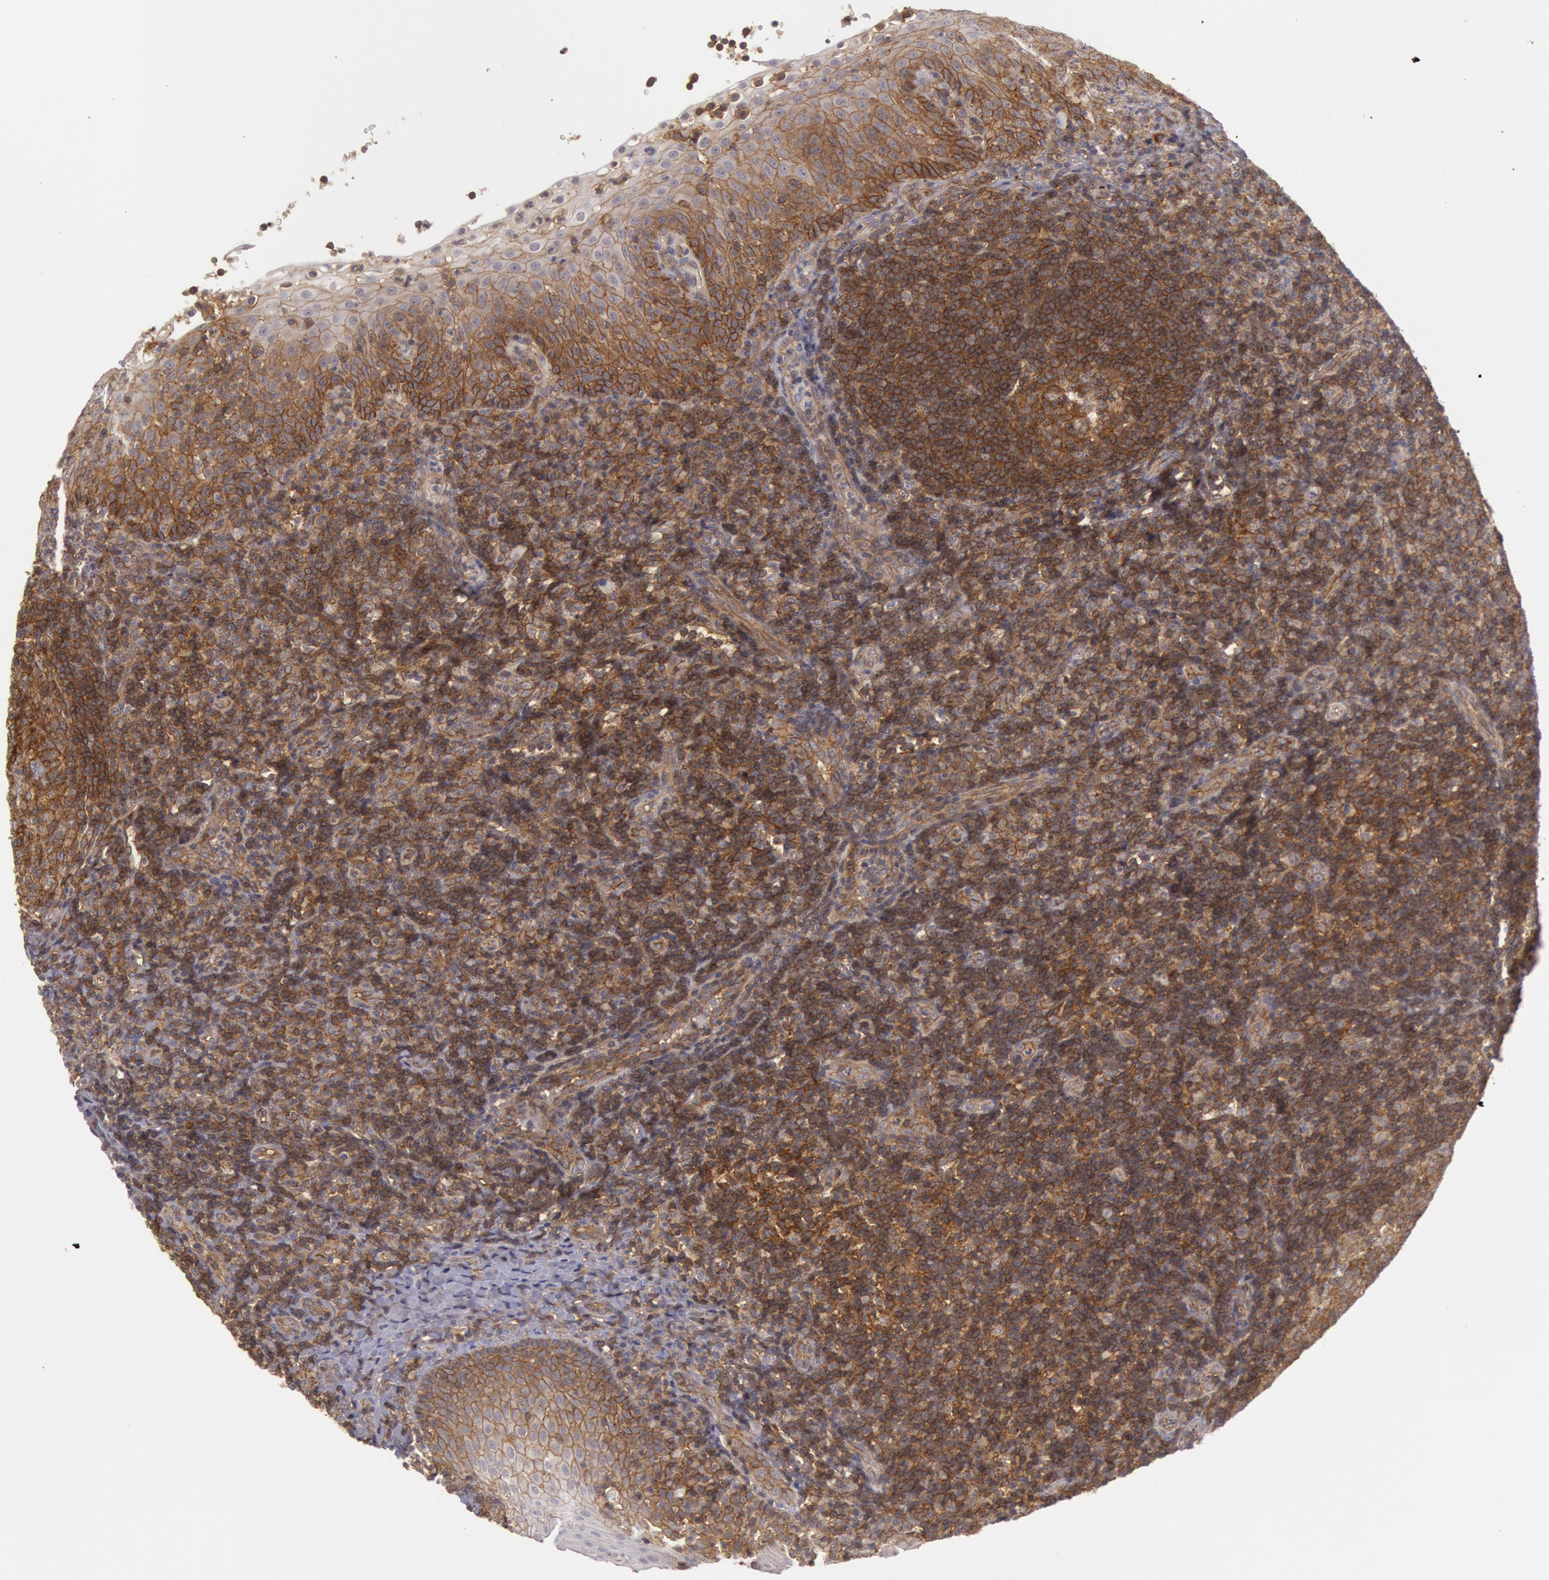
{"staining": {"intensity": "strong", "quantity": ">75%", "location": "cytoplasmic/membranous"}, "tissue": "tonsil", "cell_type": "Germinal center cells", "image_type": "normal", "snomed": [{"axis": "morphology", "description": "Normal tissue, NOS"}, {"axis": "topography", "description": "Tonsil"}], "caption": "Germinal center cells exhibit high levels of strong cytoplasmic/membranous expression in approximately >75% of cells in benign human tonsil.", "gene": "STX4", "patient": {"sex": "female", "age": 40}}